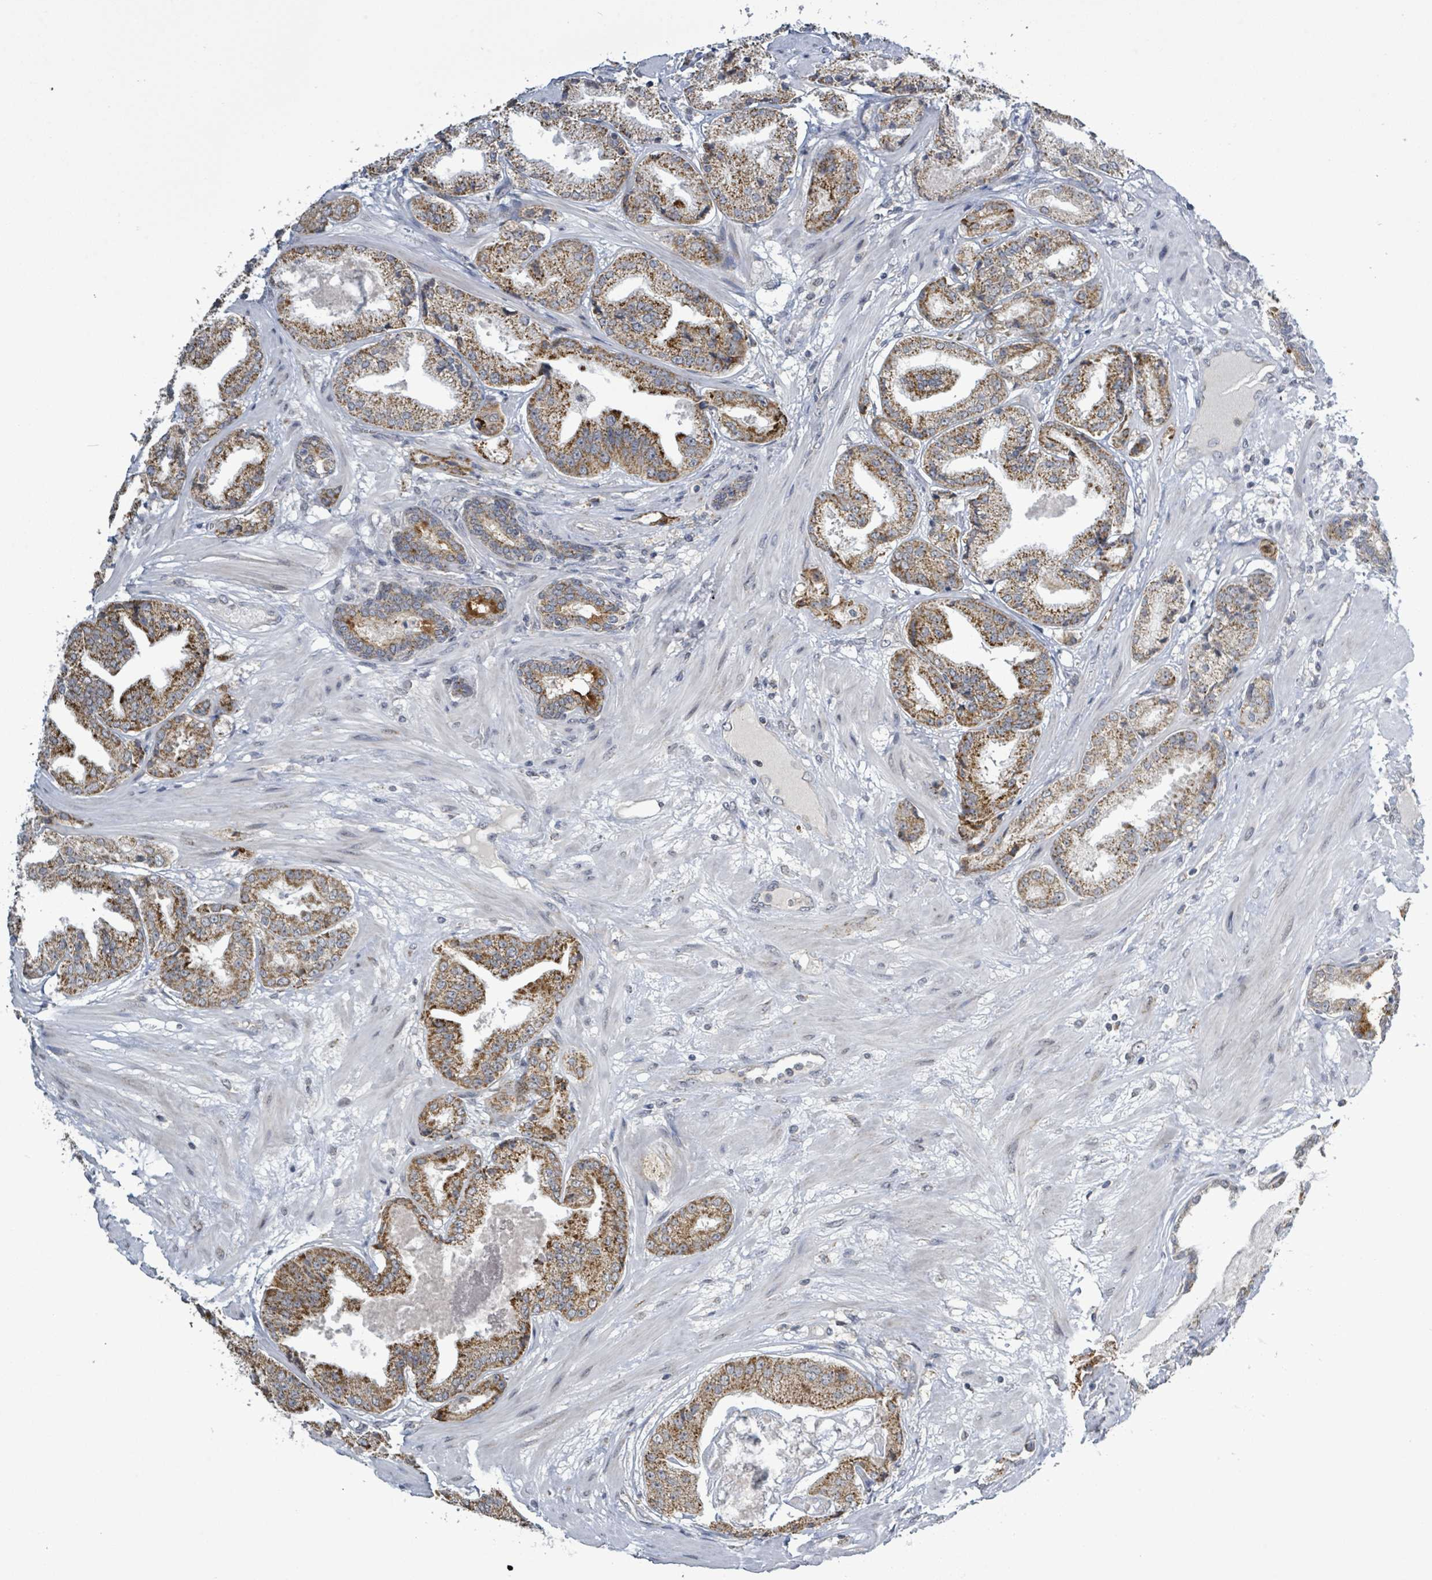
{"staining": {"intensity": "moderate", "quantity": ">75%", "location": "cytoplasmic/membranous"}, "tissue": "prostate cancer", "cell_type": "Tumor cells", "image_type": "cancer", "snomed": [{"axis": "morphology", "description": "Adenocarcinoma, High grade"}, {"axis": "topography", "description": "Prostate"}], "caption": "There is medium levels of moderate cytoplasmic/membranous expression in tumor cells of prostate cancer, as demonstrated by immunohistochemical staining (brown color).", "gene": "COQ10B", "patient": {"sex": "male", "age": 63}}